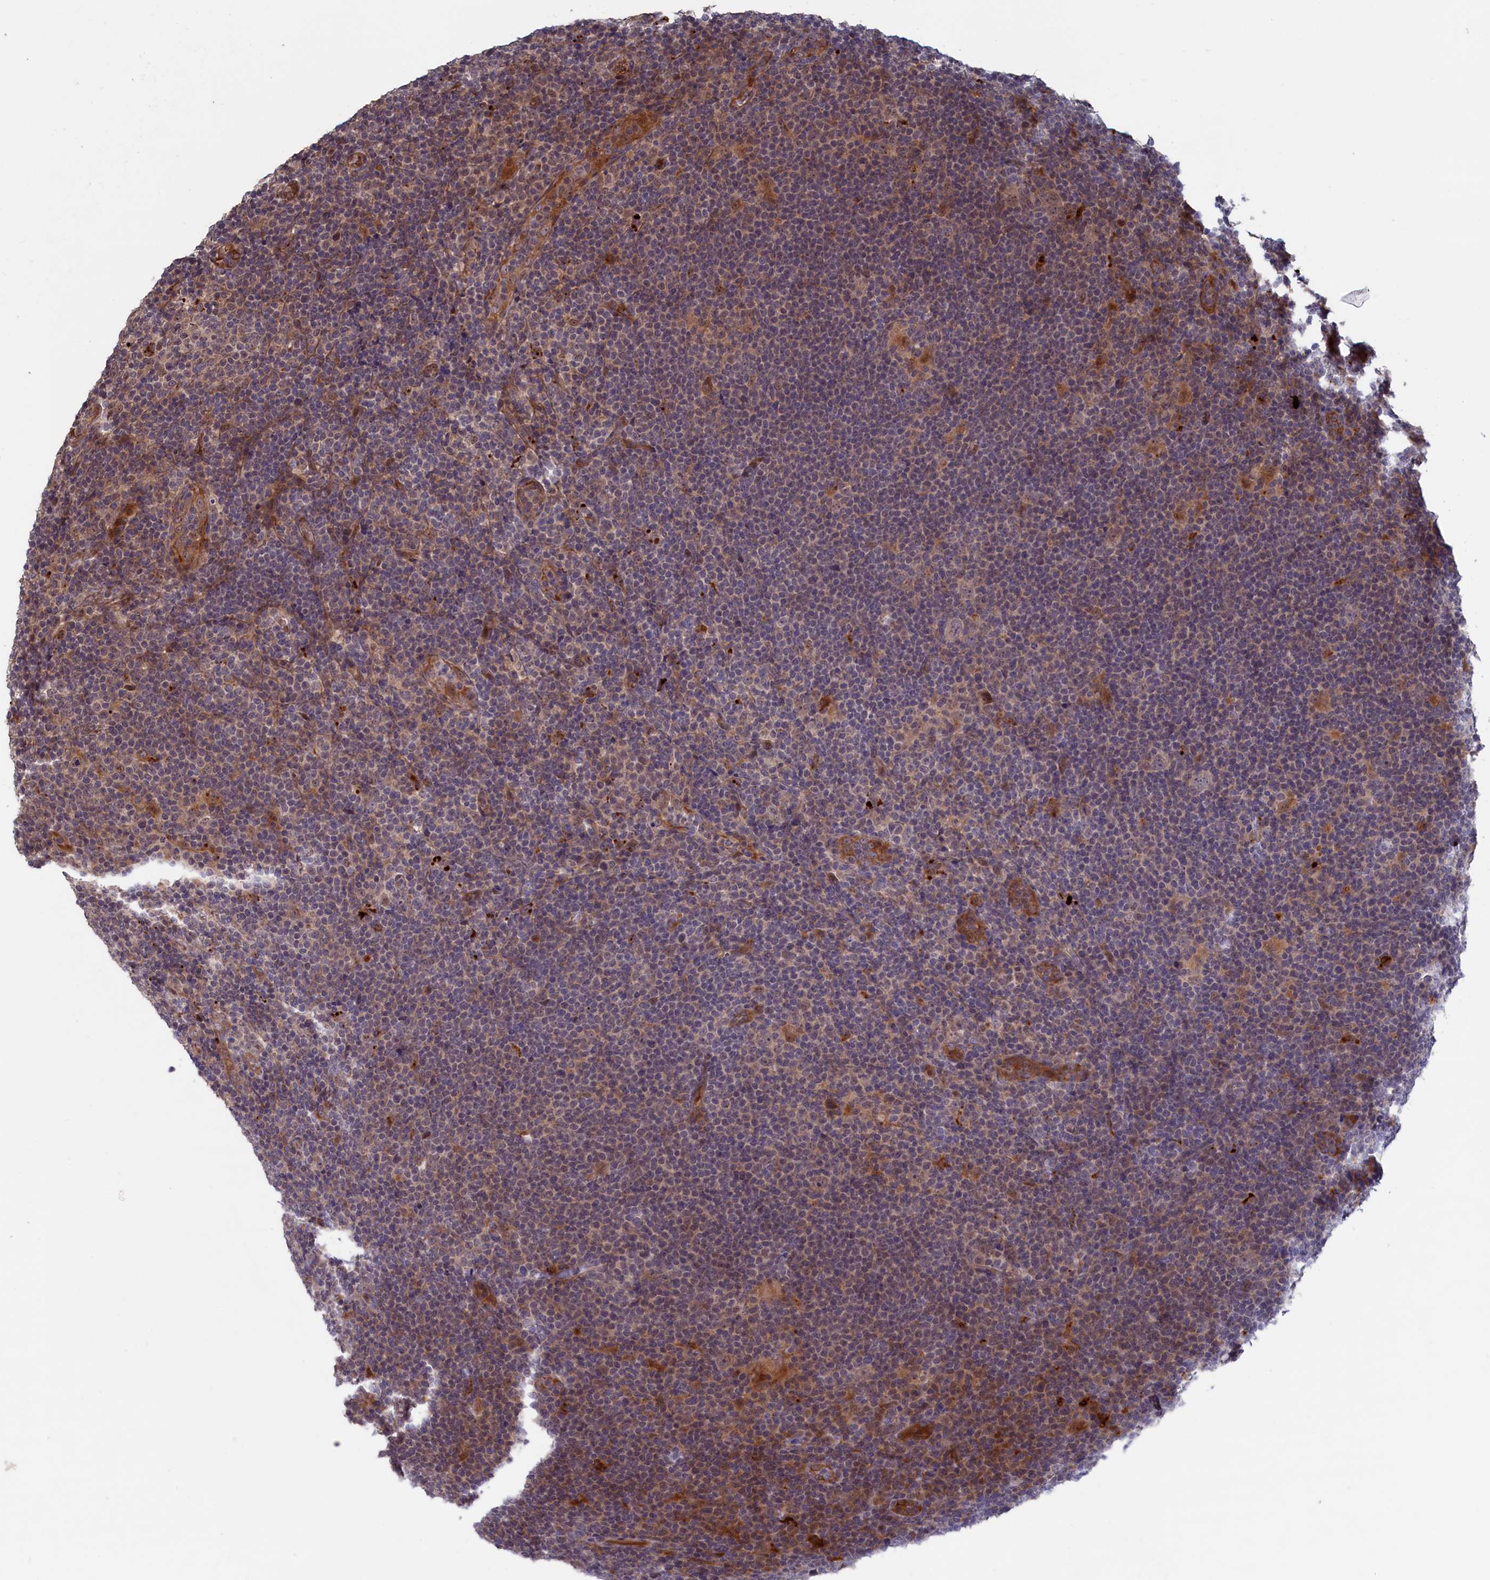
{"staining": {"intensity": "weak", "quantity": "<25%", "location": "cytoplasmic/membranous"}, "tissue": "lymphoma", "cell_type": "Tumor cells", "image_type": "cancer", "snomed": [{"axis": "morphology", "description": "Hodgkin's disease, NOS"}, {"axis": "topography", "description": "Lymph node"}], "caption": "Immunohistochemical staining of human Hodgkin's disease demonstrates no significant positivity in tumor cells.", "gene": "LSG1", "patient": {"sex": "female", "age": 57}}